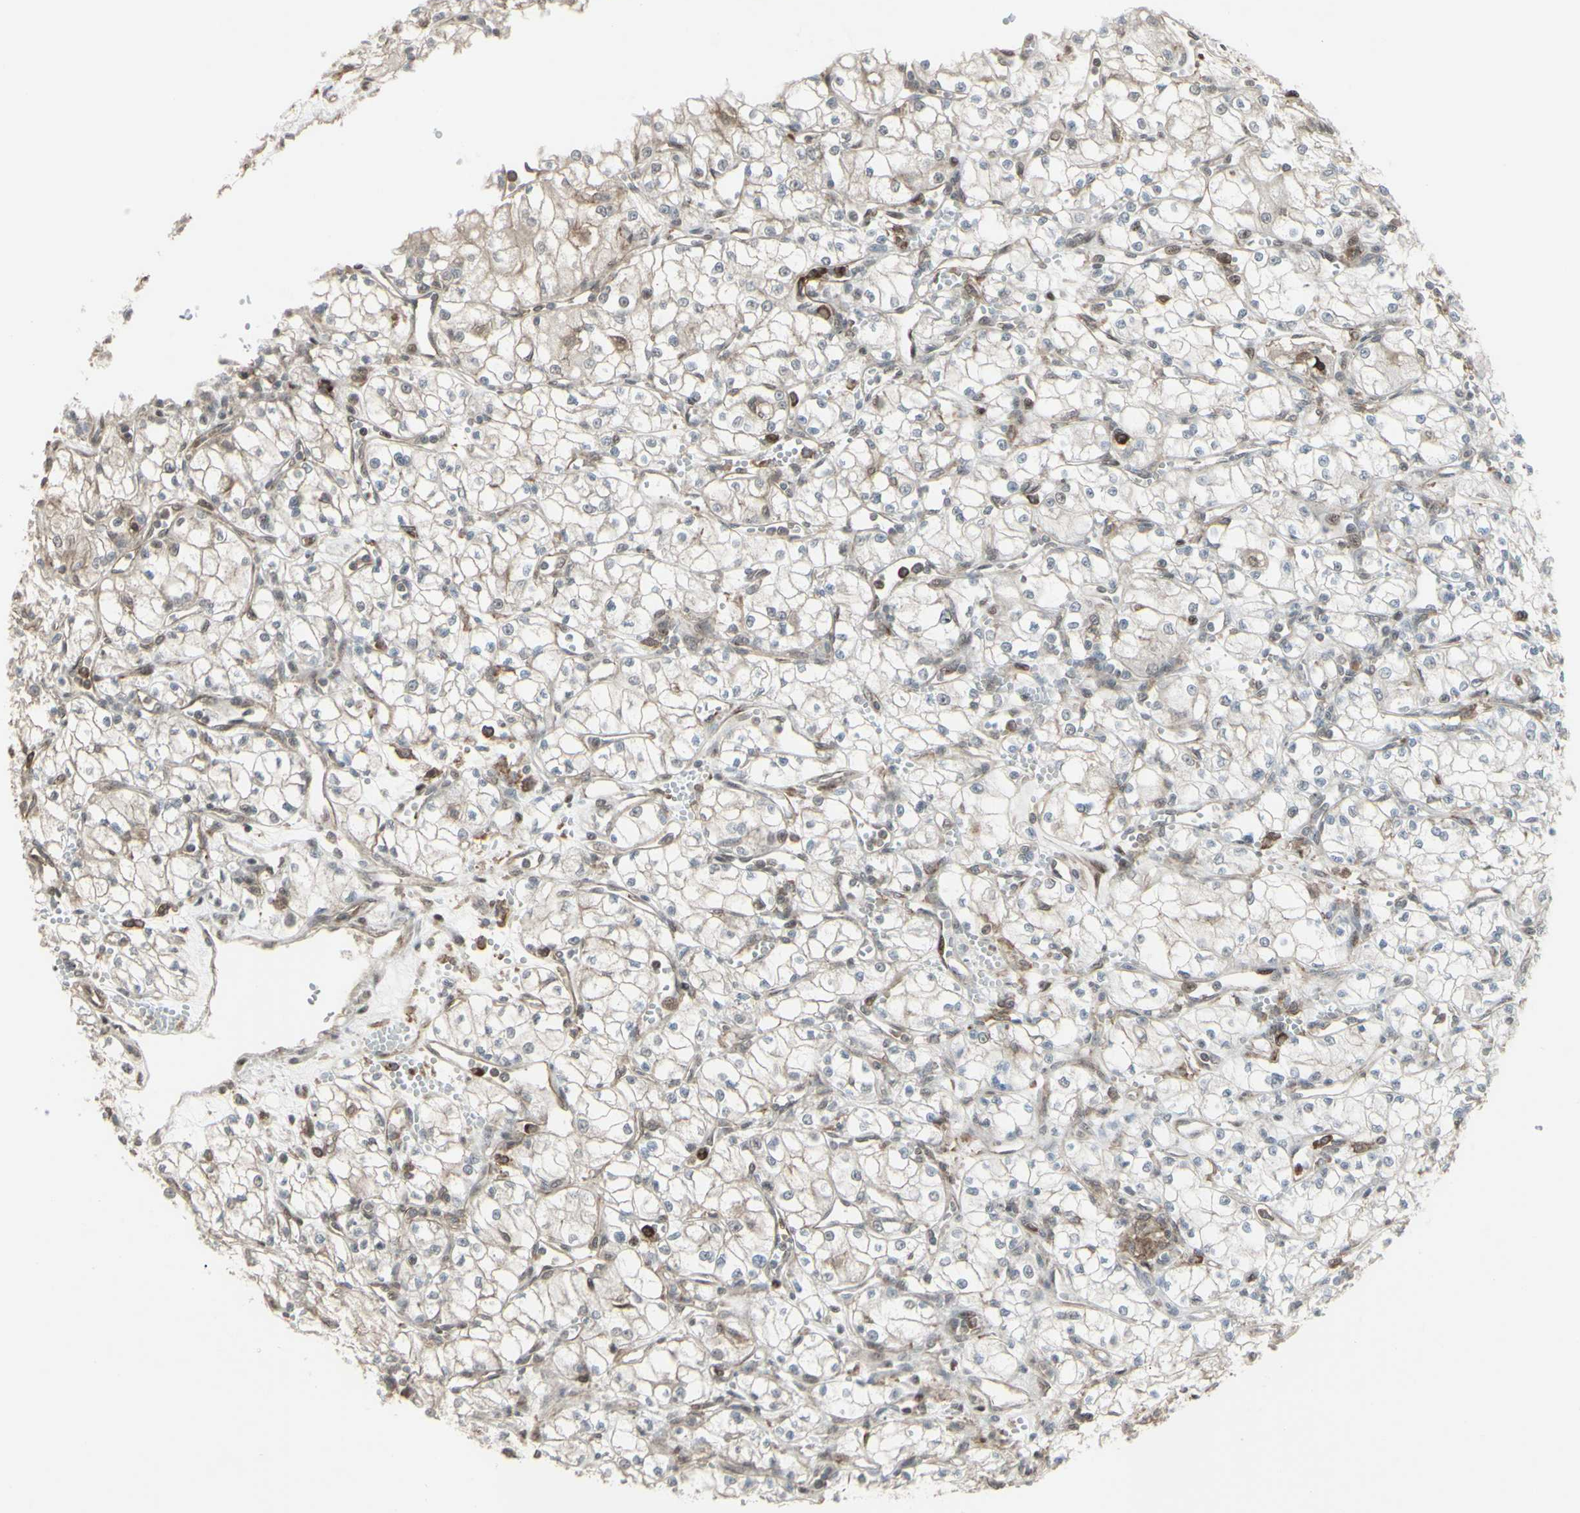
{"staining": {"intensity": "strong", "quantity": "<25%", "location": "cytoplasmic/membranous"}, "tissue": "renal cancer", "cell_type": "Tumor cells", "image_type": "cancer", "snomed": [{"axis": "morphology", "description": "Normal tissue, NOS"}, {"axis": "morphology", "description": "Adenocarcinoma, NOS"}, {"axis": "topography", "description": "Kidney"}], "caption": "High-power microscopy captured an immunohistochemistry histopathology image of renal adenocarcinoma, revealing strong cytoplasmic/membranous staining in approximately <25% of tumor cells.", "gene": "CD33", "patient": {"sex": "male", "age": 59}}